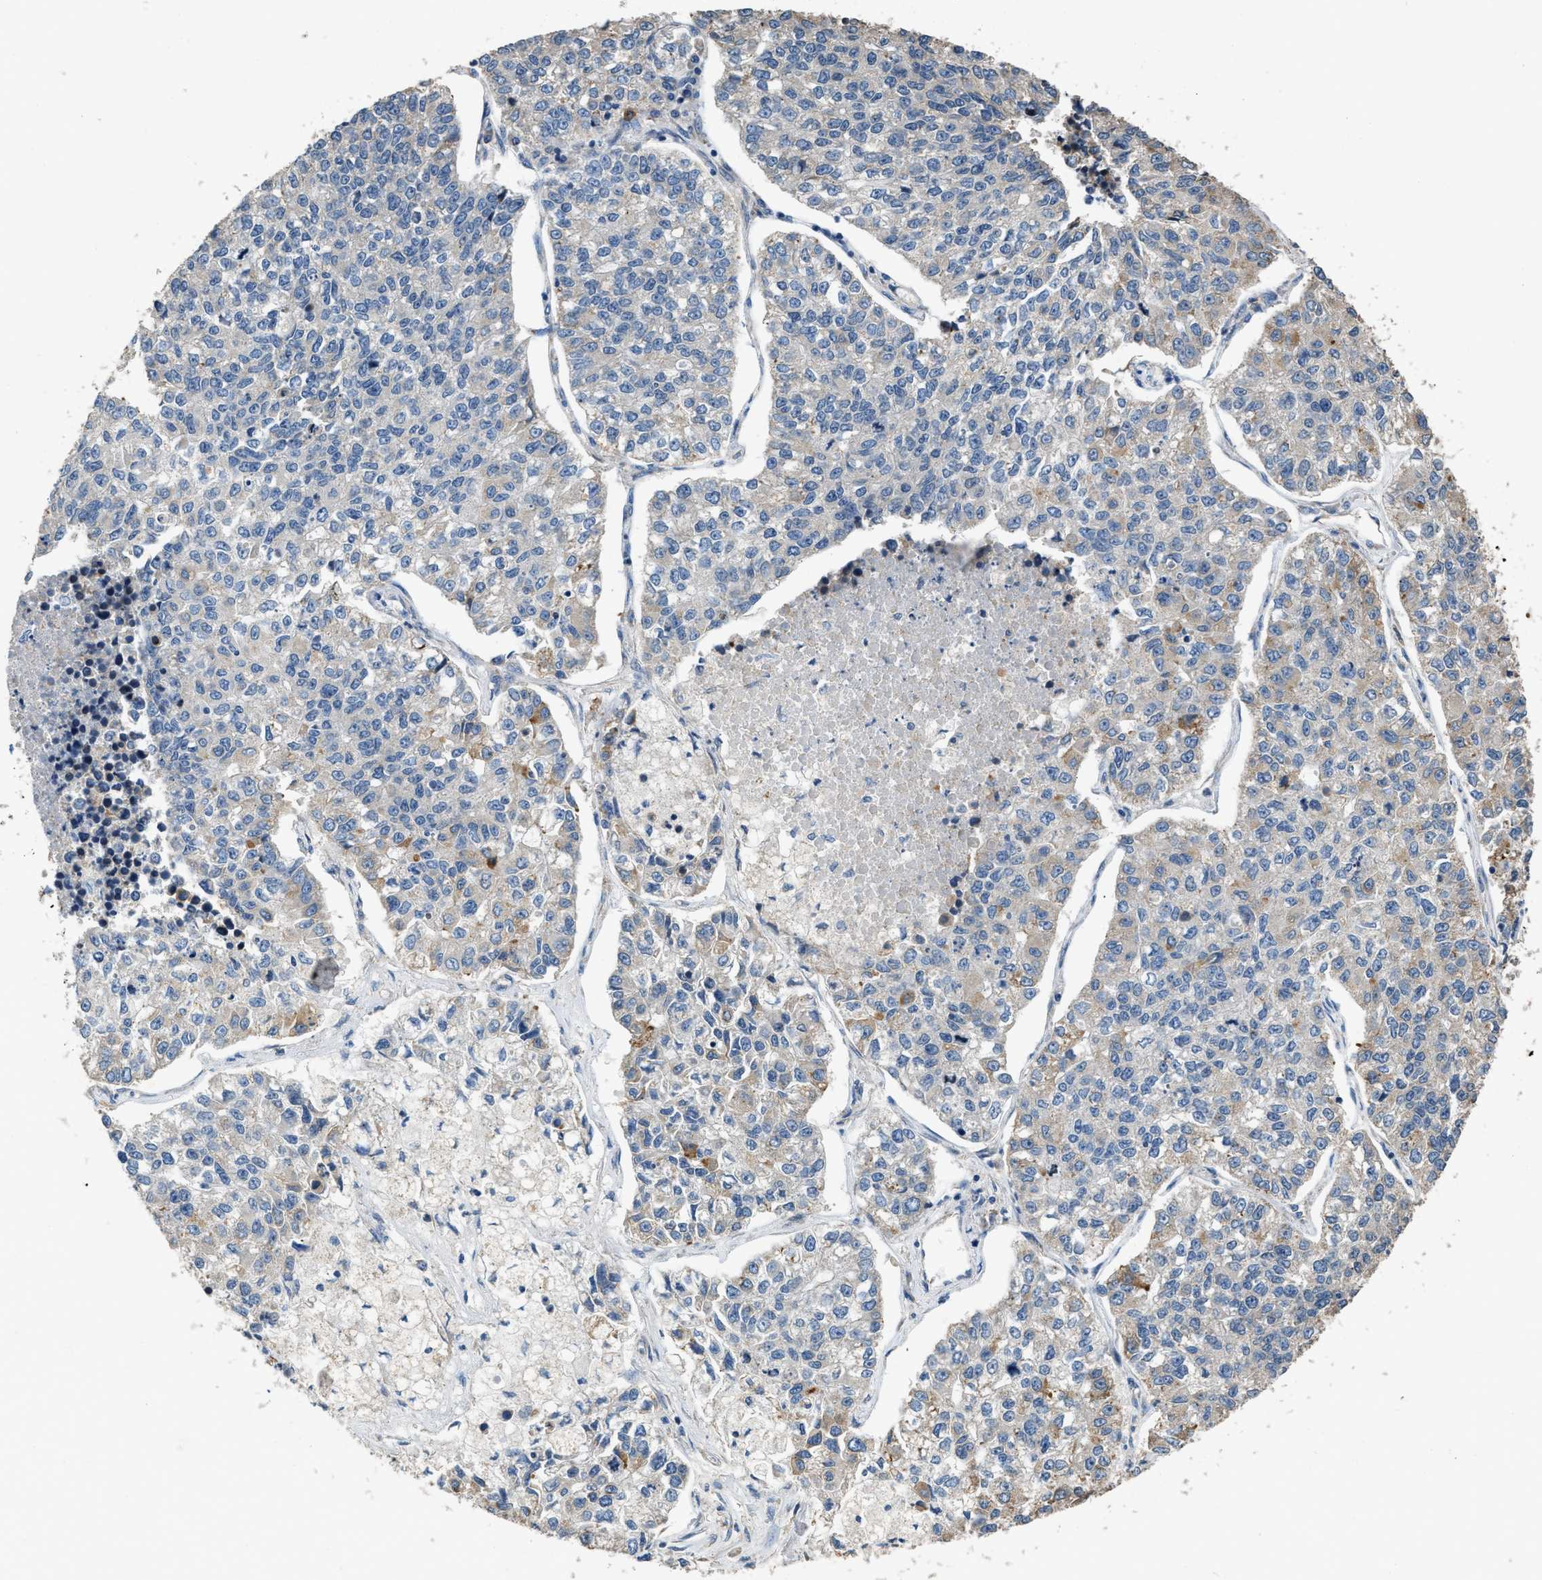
{"staining": {"intensity": "weak", "quantity": "<25%", "location": "cytoplasmic/membranous"}, "tissue": "lung cancer", "cell_type": "Tumor cells", "image_type": "cancer", "snomed": [{"axis": "morphology", "description": "Adenocarcinoma, NOS"}, {"axis": "topography", "description": "Lung"}], "caption": "The histopathology image demonstrates no staining of tumor cells in lung adenocarcinoma.", "gene": "TMEM150A", "patient": {"sex": "male", "age": 49}}